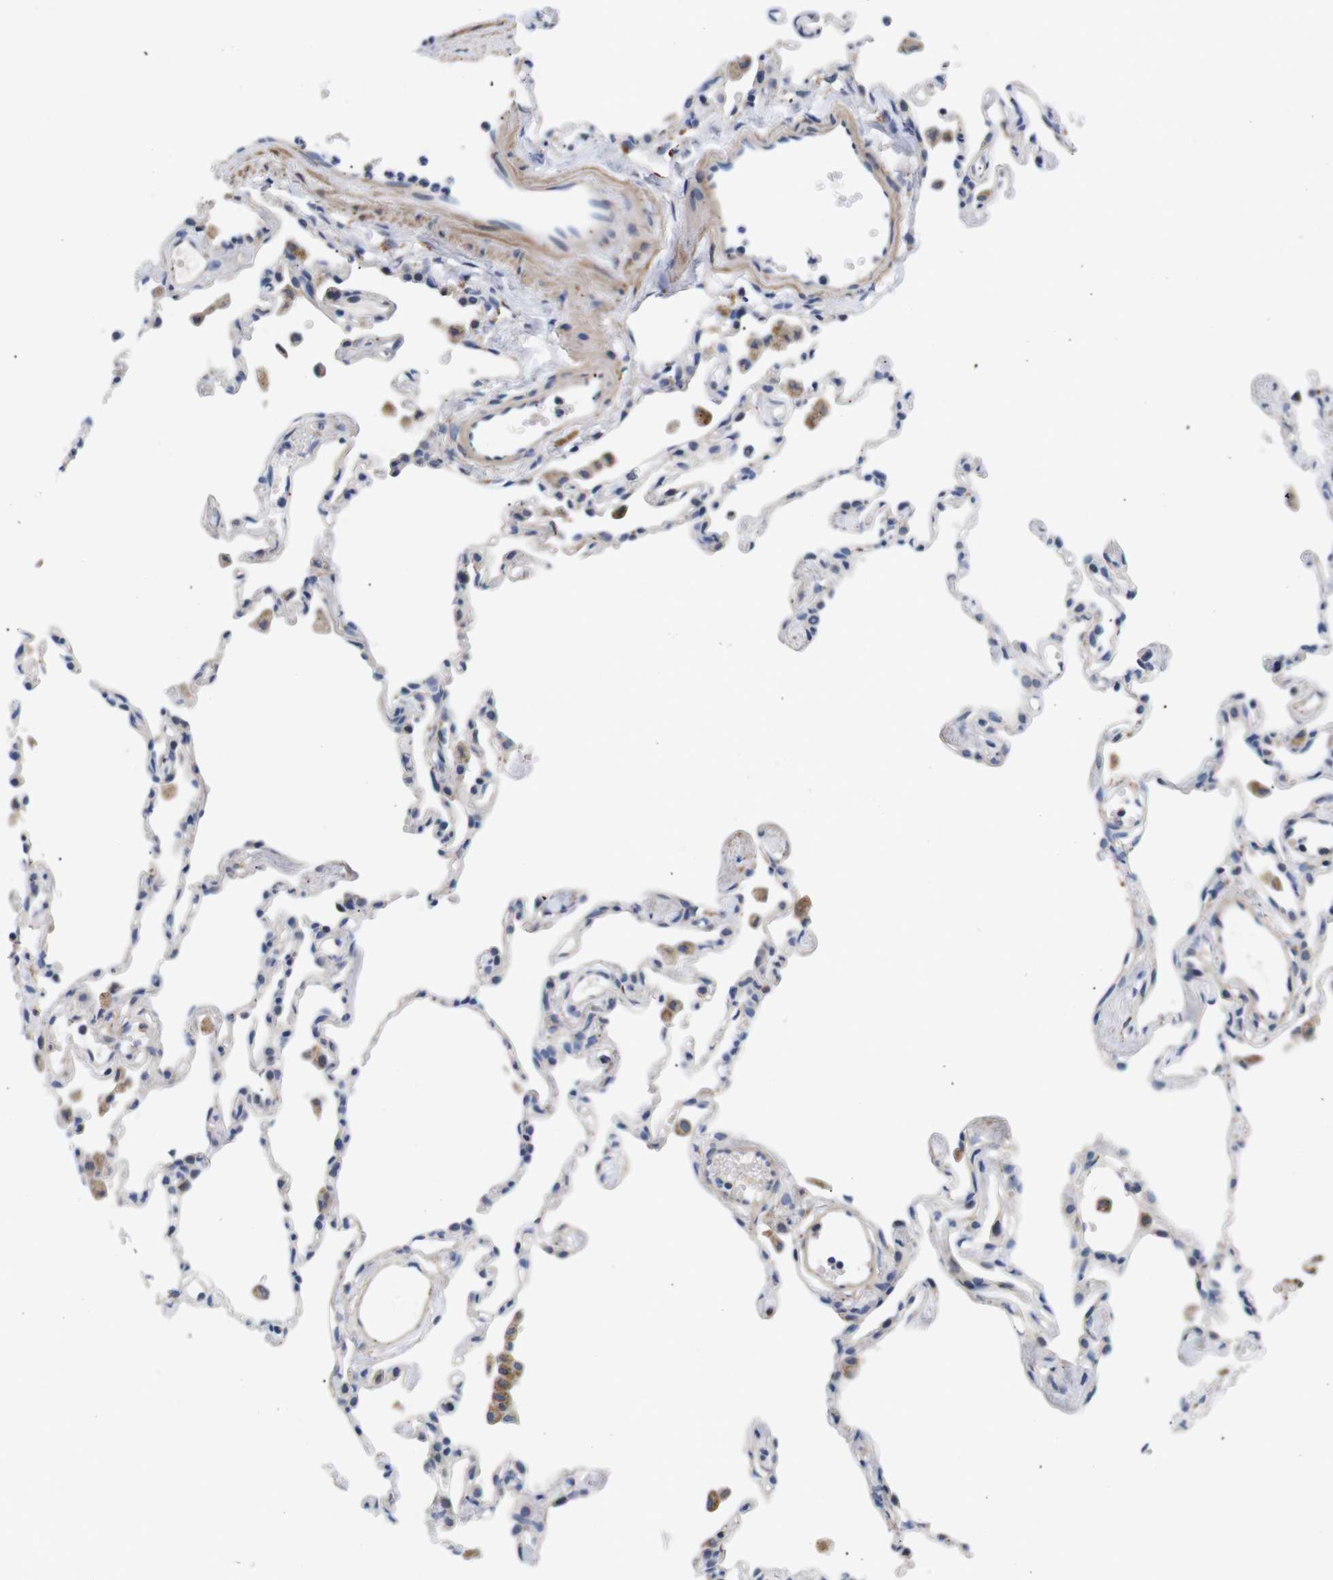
{"staining": {"intensity": "negative", "quantity": "none", "location": "none"}, "tissue": "lung", "cell_type": "Alveolar cells", "image_type": "normal", "snomed": [{"axis": "morphology", "description": "Normal tissue, NOS"}, {"axis": "topography", "description": "Lung"}], "caption": "Human lung stained for a protein using immunohistochemistry reveals no staining in alveolar cells.", "gene": "LRRC55", "patient": {"sex": "female", "age": 49}}